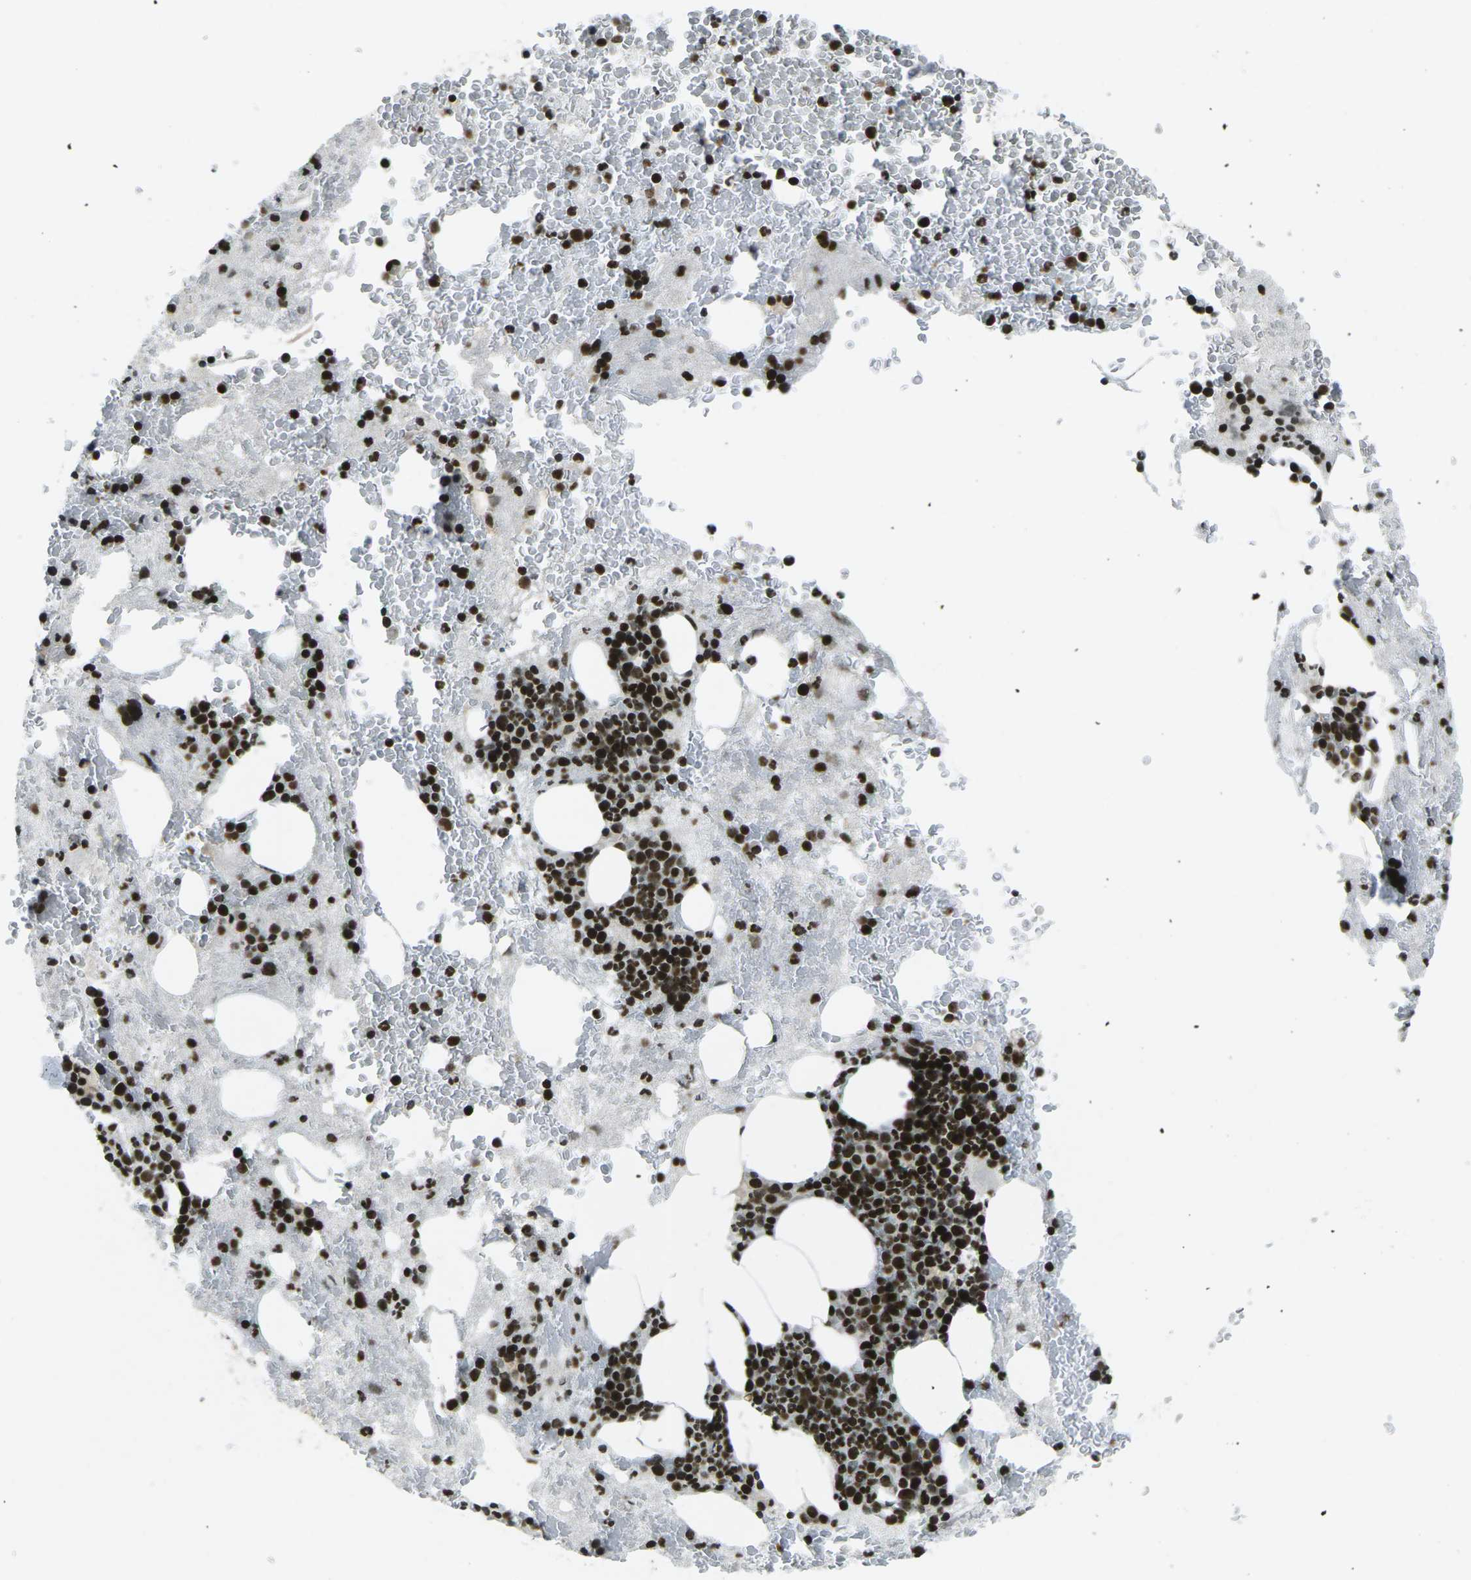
{"staining": {"intensity": "strong", "quantity": ">75%", "location": "nuclear"}, "tissue": "bone marrow", "cell_type": "Hematopoietic cells", "image_type": "normal", "snomed": [{"axis": "morphology", "description": "Normal tissue, NOS"}, {"axis": "morphology", "description": "Inflammation, NOS"}, {"axis": "topography", "description": "Bone marrow"}], "caption": "This histopathology image shows immunohistochemistry staining of normal bone marrow, with high strong nuclear expression in about >75% of hematopoietic cells.", "gene": "EME1", "patient": {"sex": "female", "age": 56}}